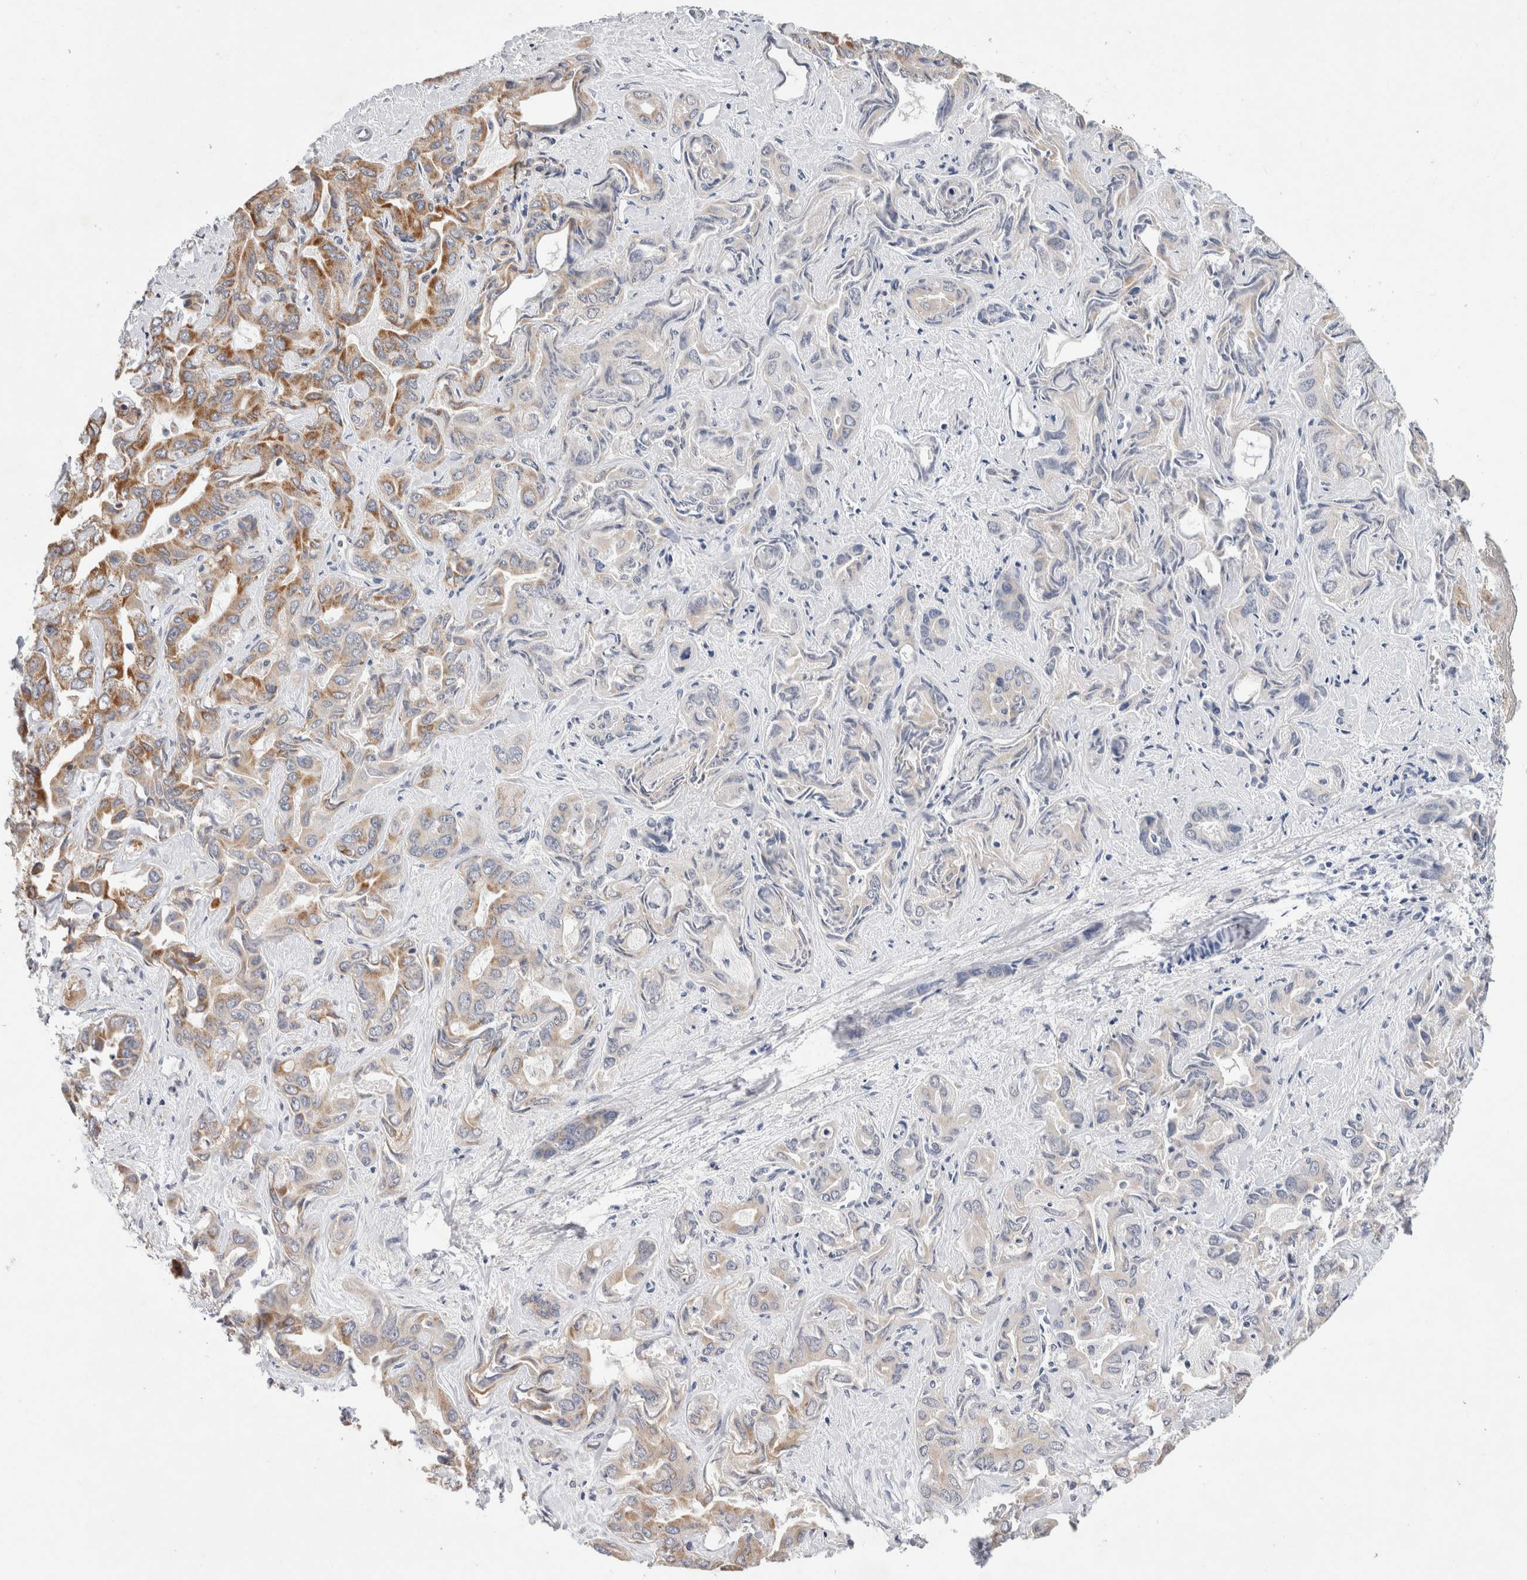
{"staining": {"intensity": "moderate", "quantity": "25%-75%", "location": "cytoplasmic/membranous"}, "tissue": "liver cancer", "cell_type": "Tumor cells", "image_type": "cancer", "snomed": [{"axis": "morphology", "description": "Cholangiocarcinoma"}, {"axis": "topography", "description": "Liver"}], "caption": "Protein positivity by immunohistochemistry (IHC) displays moderate cytoplasmic/membranous expression in about 25%-75% of tumor cells in liver cancer. (Stains: DAB (3,3'-diaminobenzidine) in brown, nuclei in blue, Microscopy: brightfield microscopy at high magnification).", "gene": "IARS2", "patient": {"sex": "female", "age": 52}}